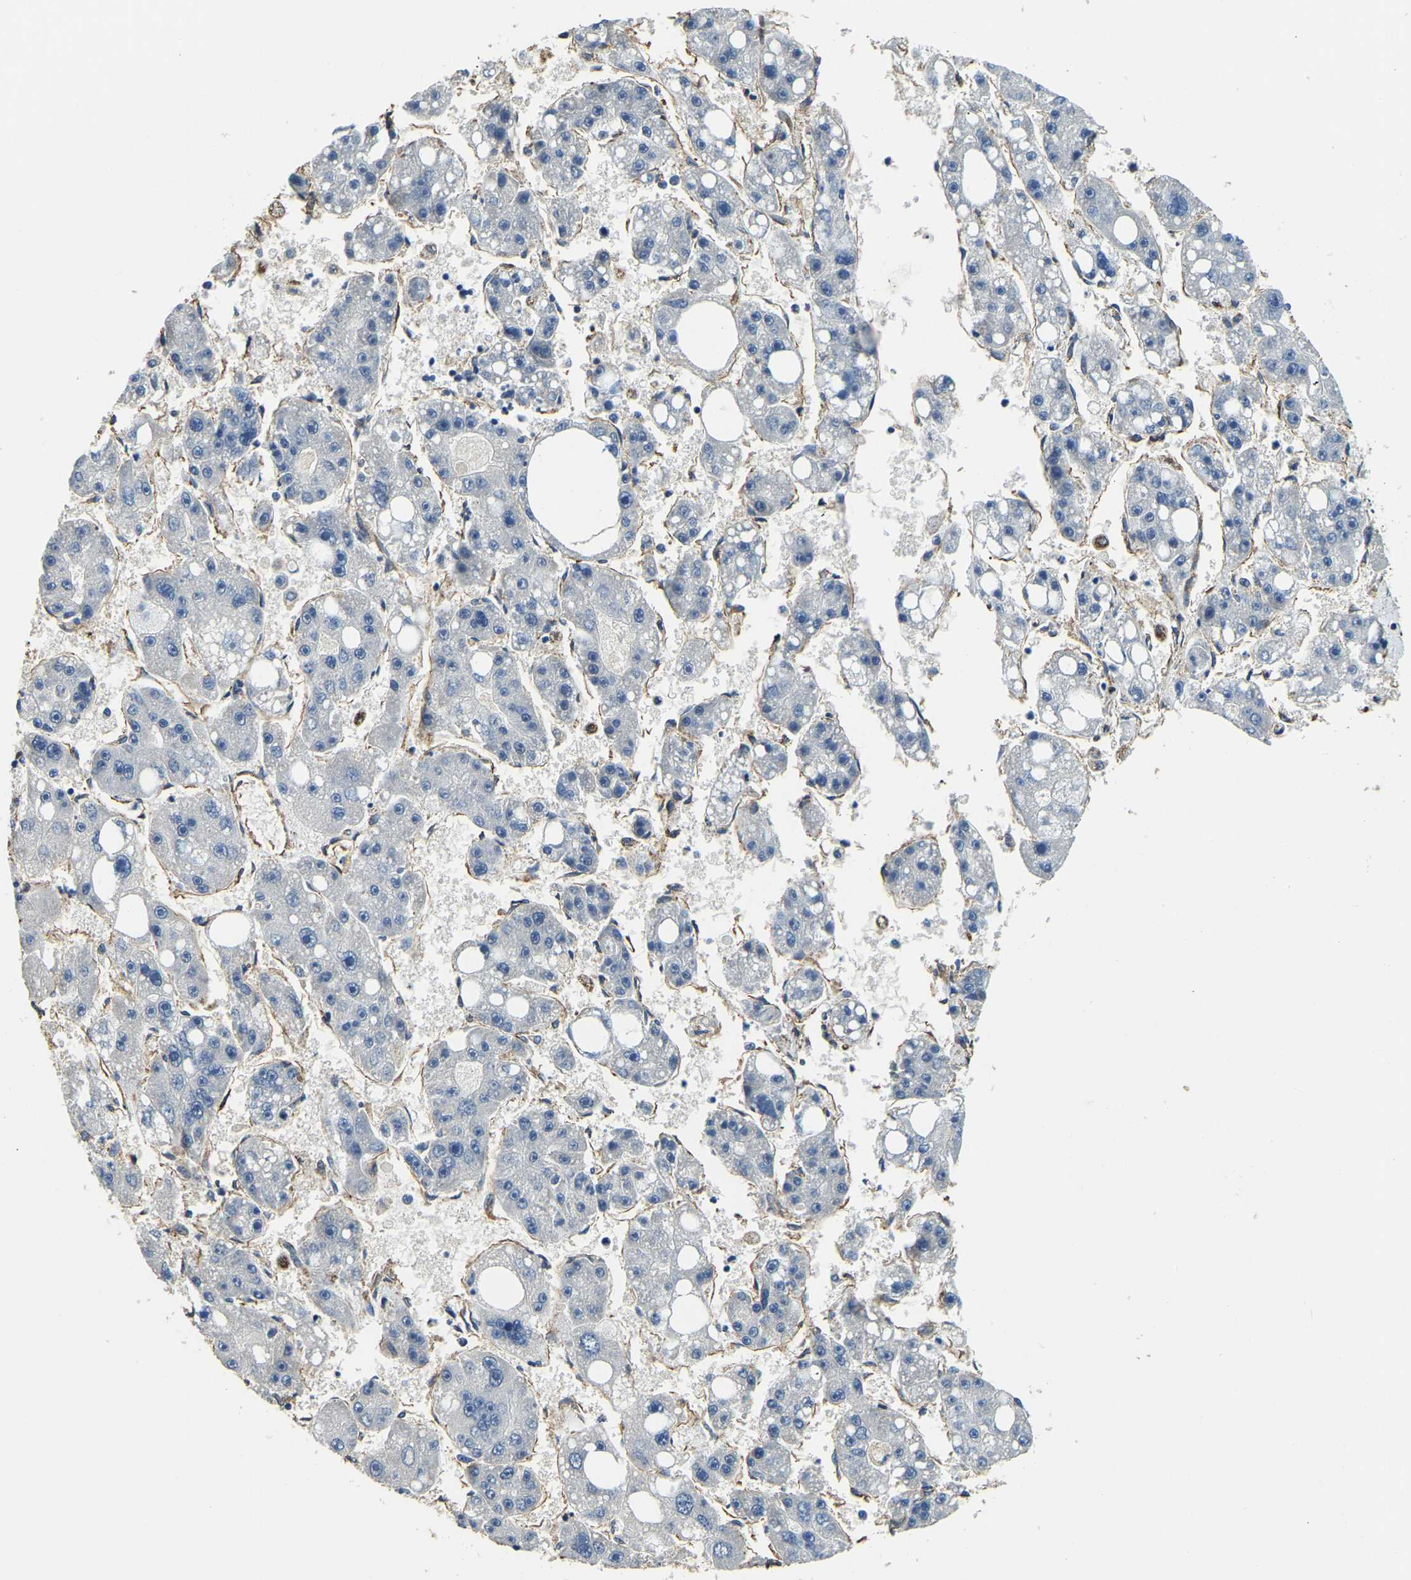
{"staining": {"intensity": "negative", "quantity": "none", "location": "none"}, "tissue": "liver cancer", "cell_type": "Tumor cells", "image_type": "cancer", "snomed": [{"axis": "morphology", "description": "Carcinoma, Hepatocellular, NOS"}, {"axis": "topography", "description": "Liver"}], "caption": "Hepatocellular carcinoma (liver) stained for a protein using immunohistochemistry (IHC) displays no staining tumor cells.", "gene": "RNF39", "patient": {"sex": "female", "age": 61}}